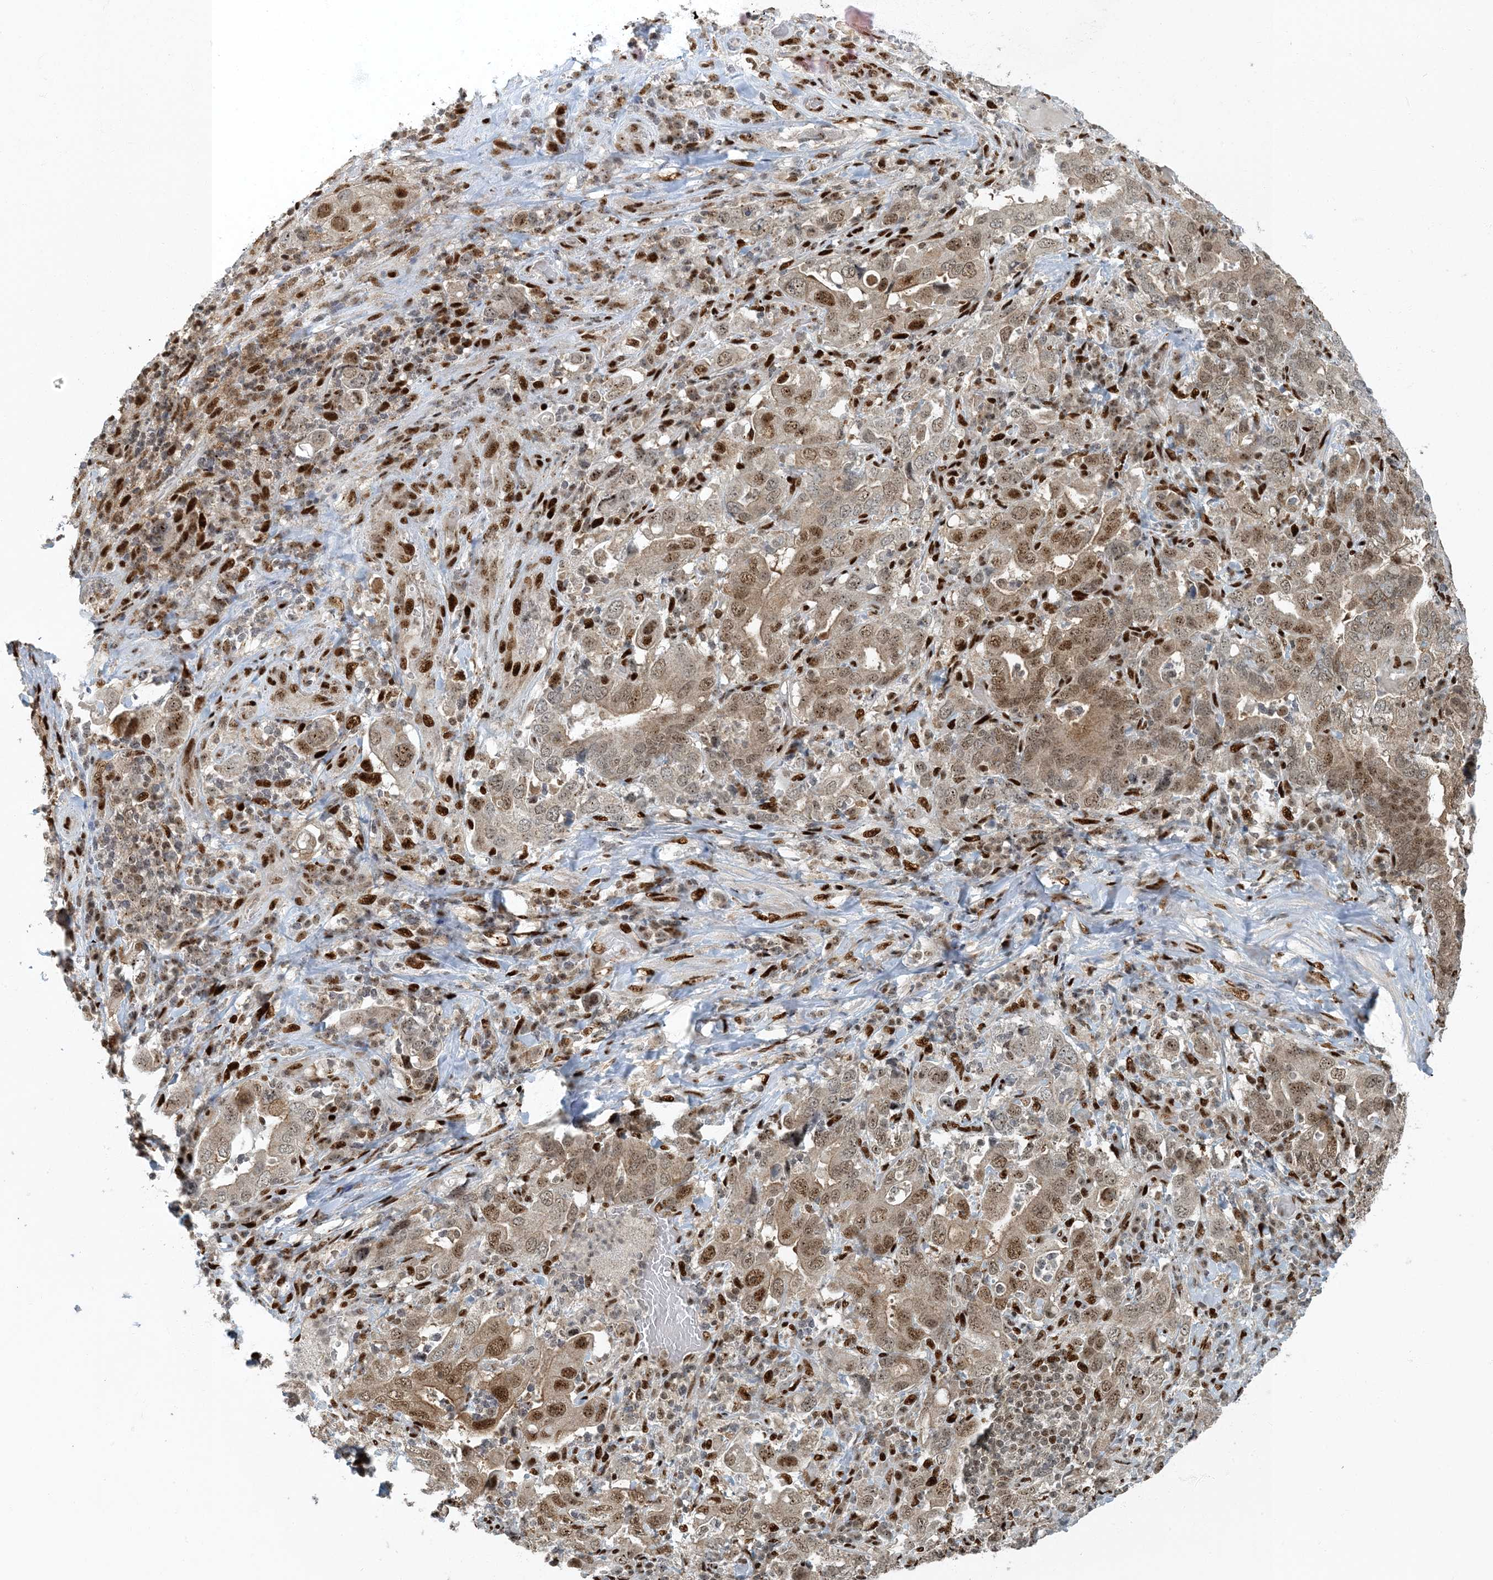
{"staining": {"intensity": "moderate", "quantity": ">75%", "location": "cytoplasmic/membranous,nuclear"}, "tissue": "stomach cancer", "cell_type": "Tumor cells", "image_type": "cancer", "snomed": [{"axis": "morphology", "description": "Adenocarcinoma, NOS"}, {"axis": "topography", "description": "Stomach, upper"}], "caption": "Tumor cells exhibit moderate cytoplasmic/membranous and nuclear staining in approximately >75% of cells in stomach cancer.", "gene": "MBD1", "patient": {"sex": "male", "age": 62}}